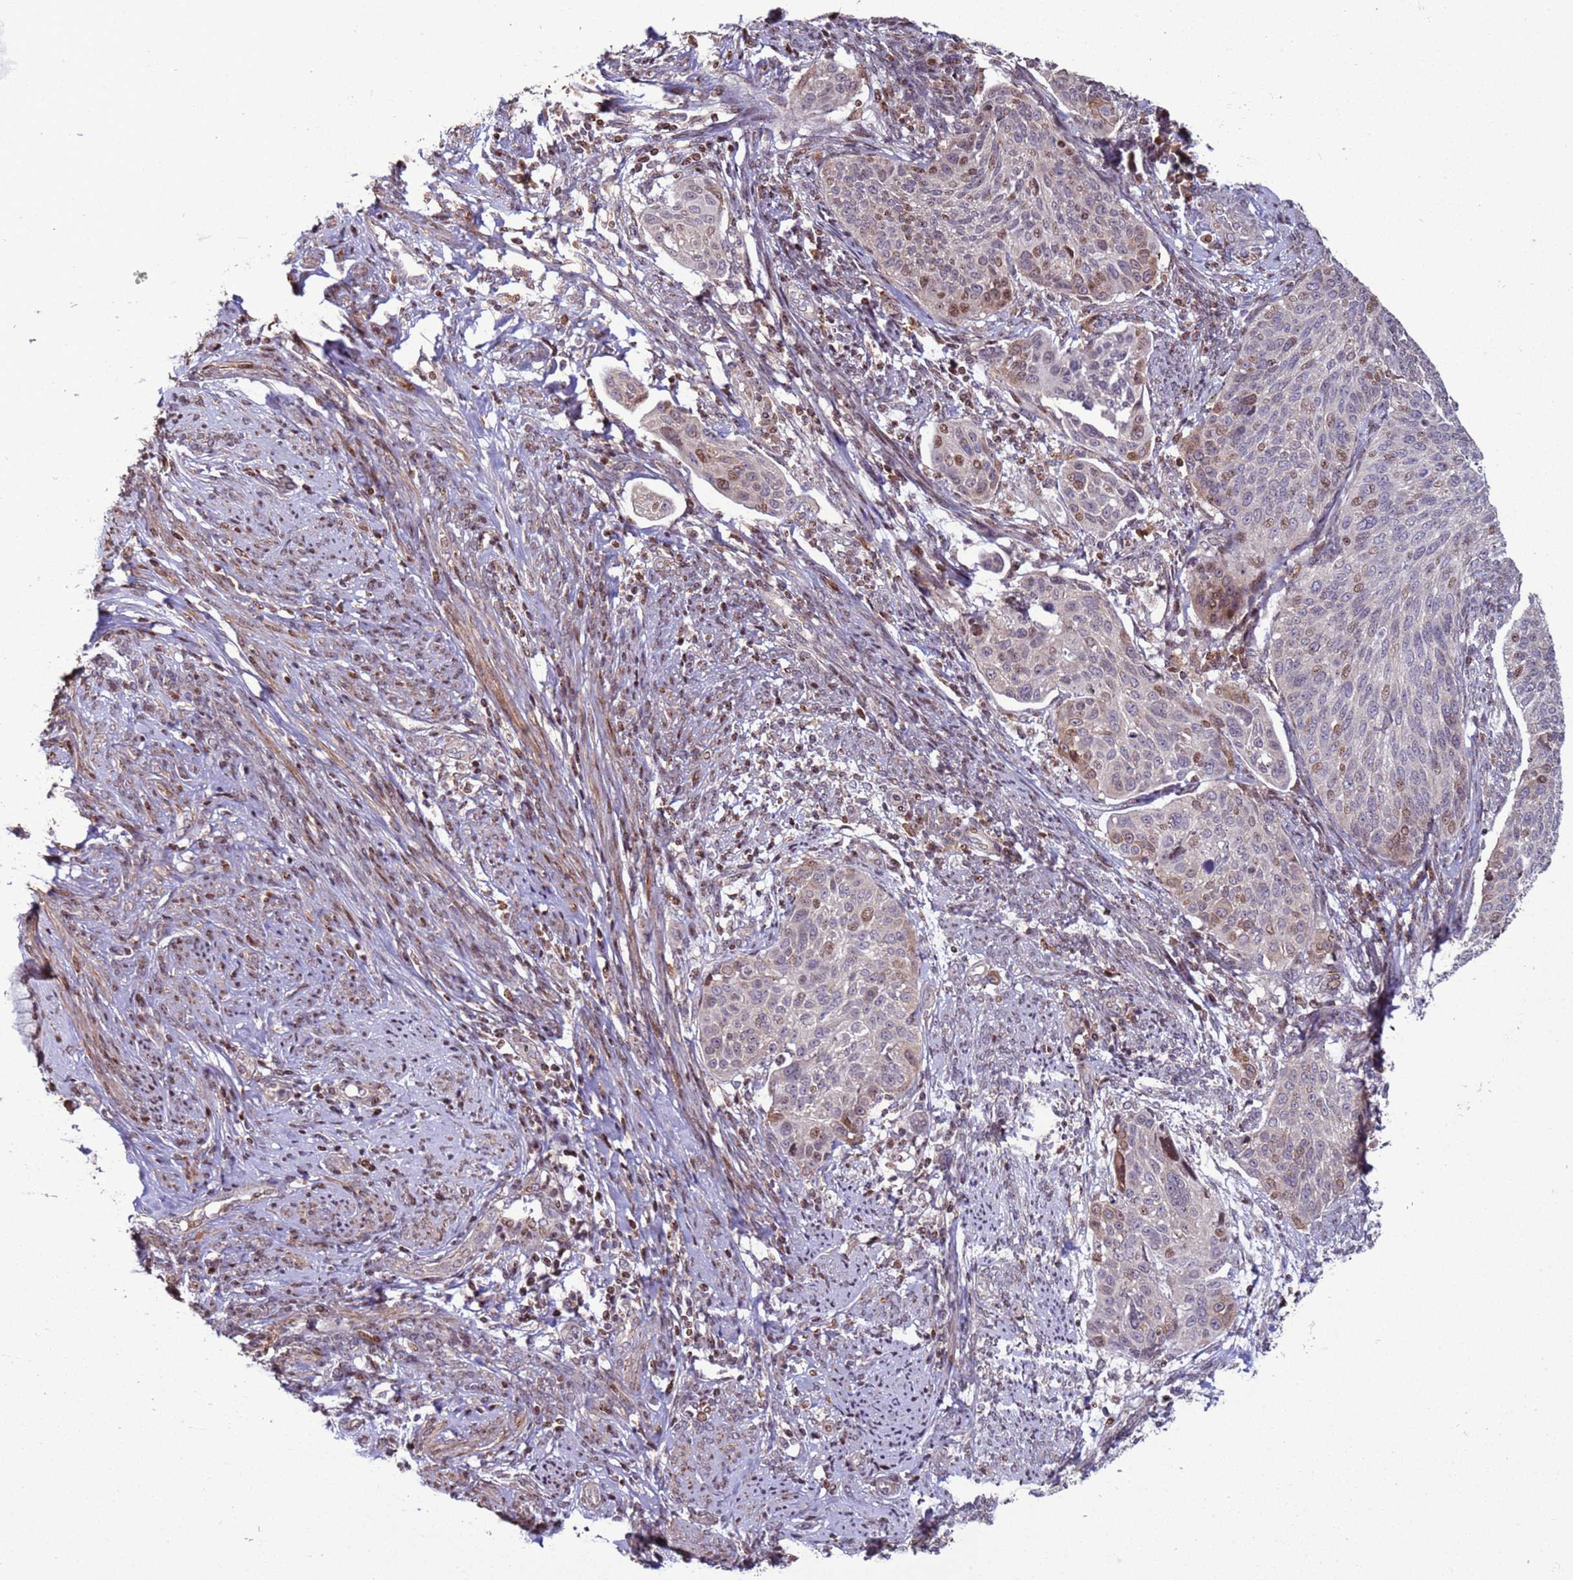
{"staining": {"intensity": "moderate", "quantity": "<25%", "location": "nuclear"}, "tissue": "cervical cancer", "cell_type": "Tumor cells", "image_type": "cancer", "snomed": [{"axis": "morphology", "description": "Squamous cell carcinoma, NOS"}, {"axis": "topography", "description": "Cervix"}], "caption": "Squamous cell carcinoma (cervical) stained with IHC displays moderate nuclear expression in about <25% of tumor cells. Ihc stains the protein in brown and the nuclei are stained blue.", "gene": "HGH1", "patient": {"sex": "female", "age": 70}}